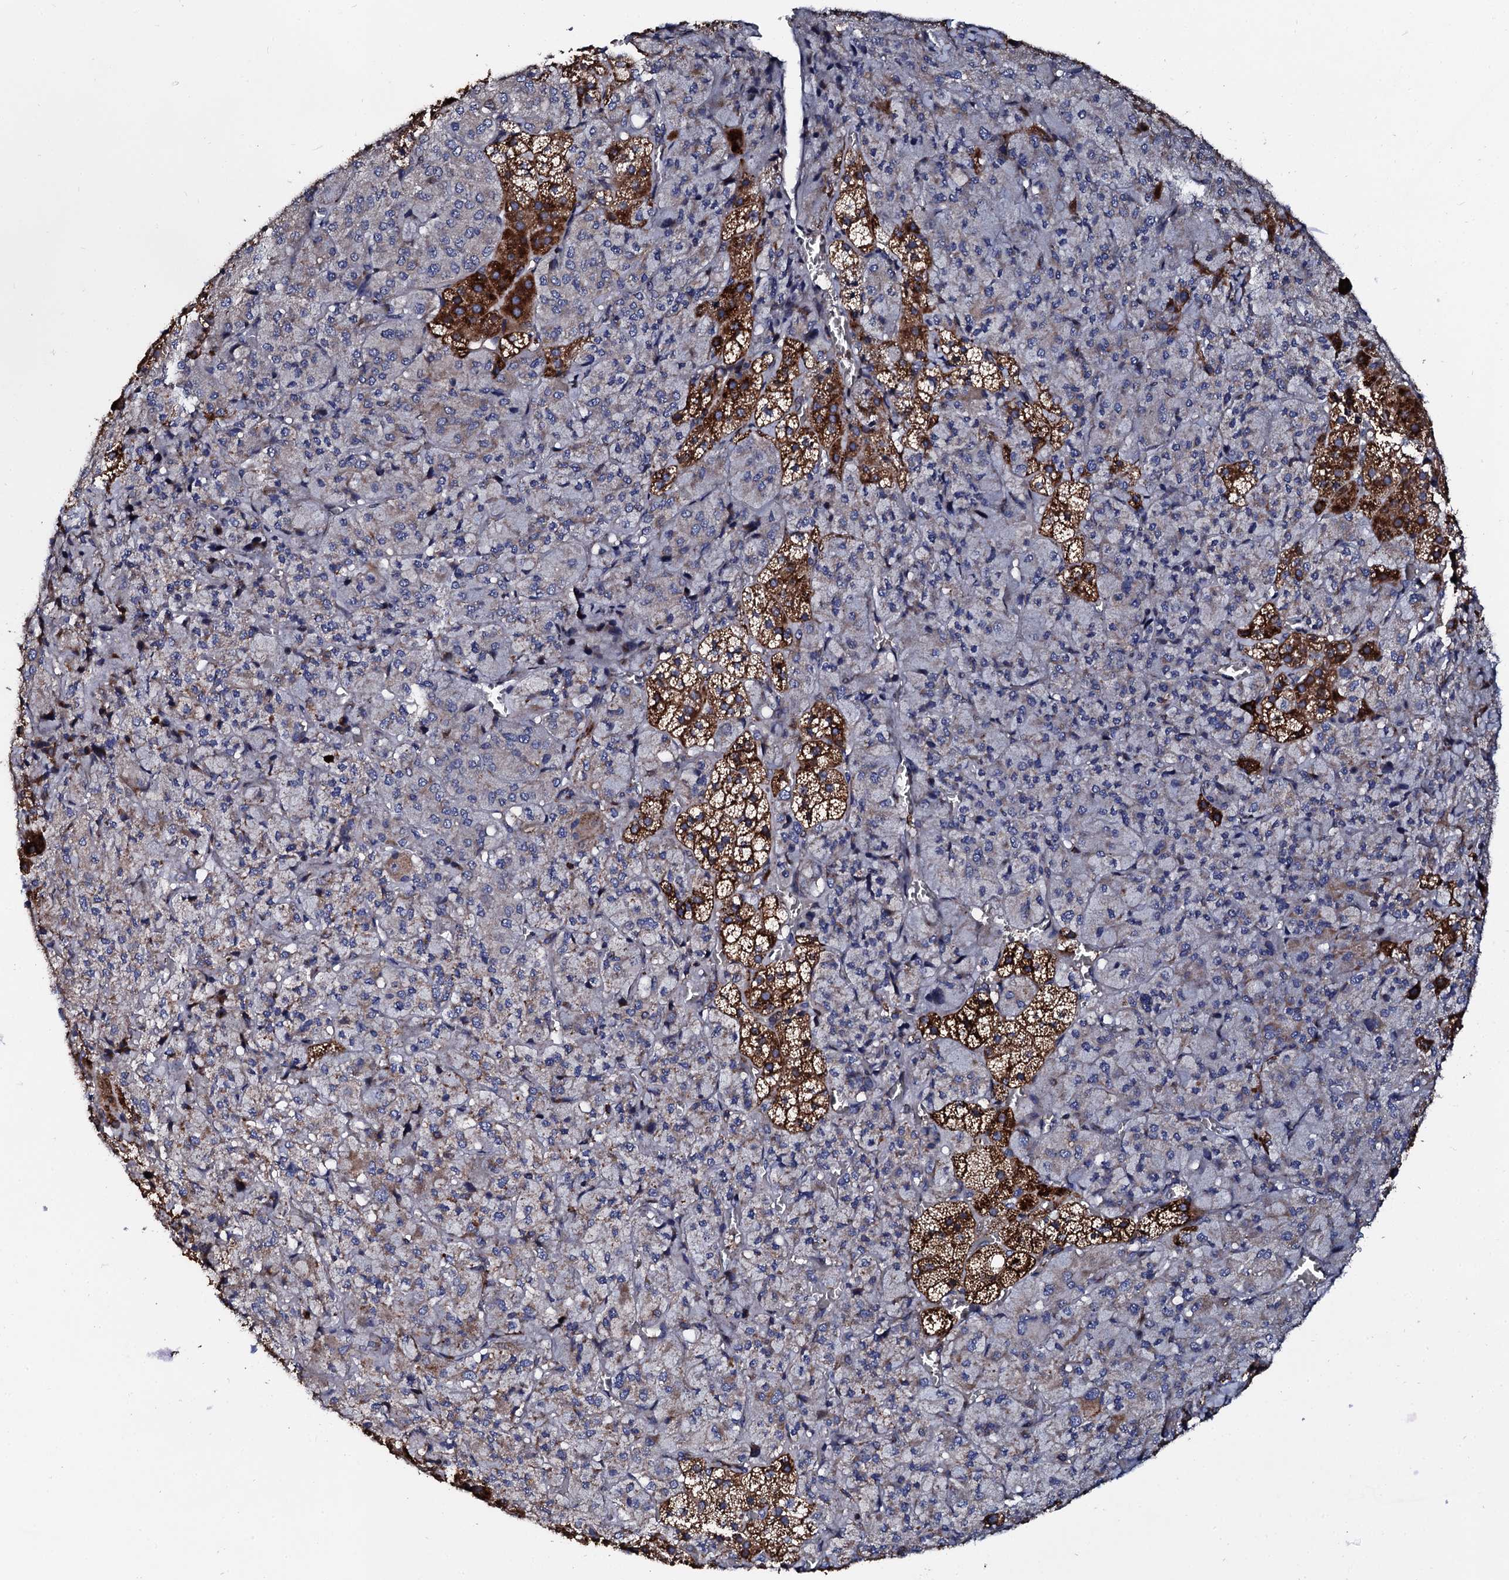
{"staining": {"intensity": "strong", "quantity": "25%-75%", "location": "cytoplasmic/membranous"}, "tissue": "adrenal gland", "cell_type": "Glandular cells", "image_type": "normal", "snomed": [{"axis": "morphology", "description": "Normal tissue, NOS"}, {"axis": "topography", "description": "Adrenal gland"}], "caption": "There is high levels of strong cytoplasmic/membranous positivity in glandular cells of unremarkable adrenal gland, as demonstrated by immunohistochemical staining (brown color).", "gene": "TCIRG1", "patient": {"sex": "female", "age": 44}}